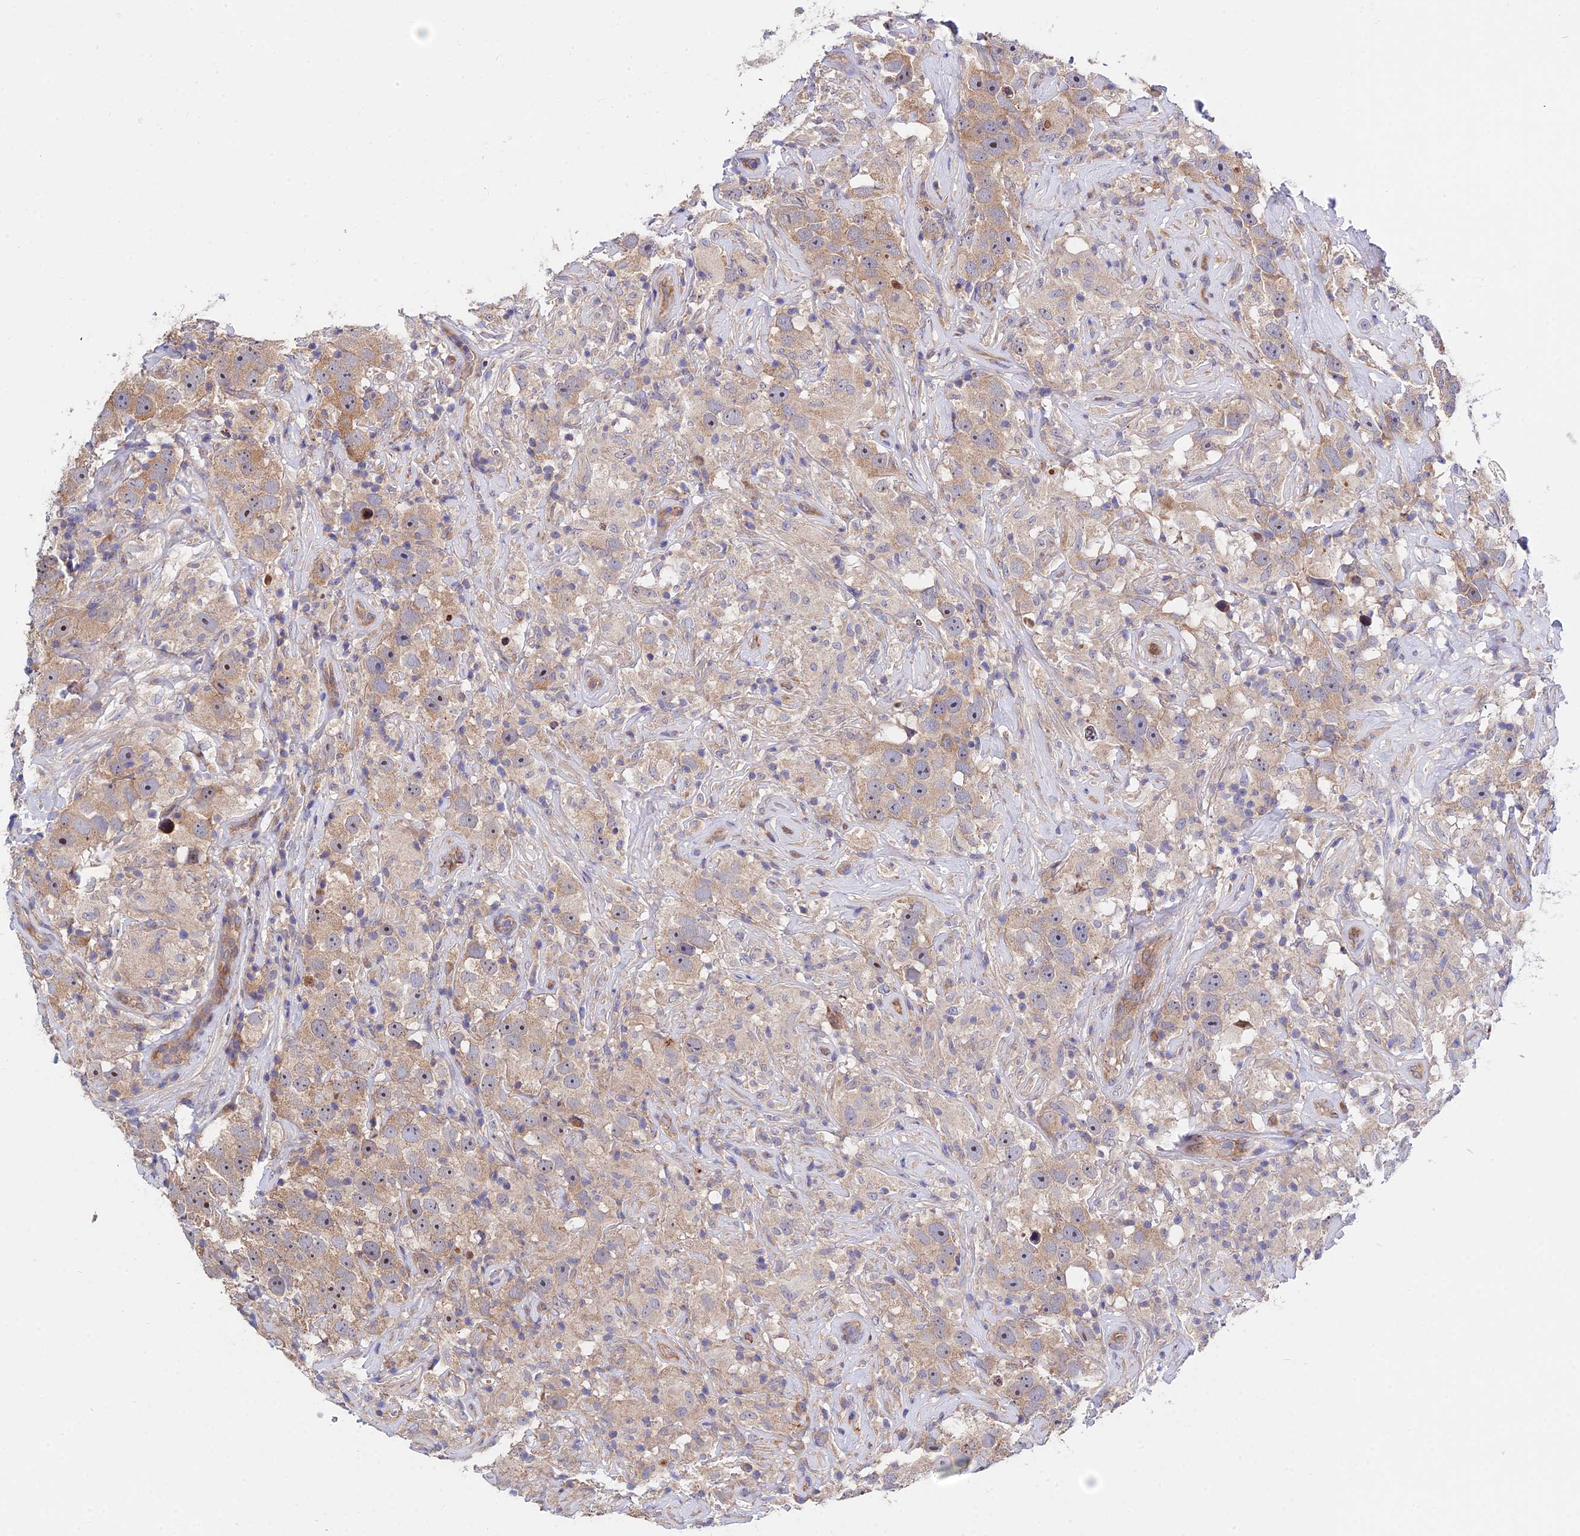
{"staining": {"intensity": "moderate", "quantity": ">75%", "location": "cytoplasmic/membranous"}, "tissue": "testis cancer", "cell_type": "Tumor cells", "image_type": "cancer", "snomed": [{"axis": "morphology", "description": "Seminoma, NOS"}, {"axis": "topography", "description": "Testis"}], "caption": "A brown stain highlights moderate cytoplasmic/membranous positivity of a protein in human testis cancer (seminoma) tumor cells.", "gene": "CDC37L1", "patient": {"sex": "male", "age": 49}}